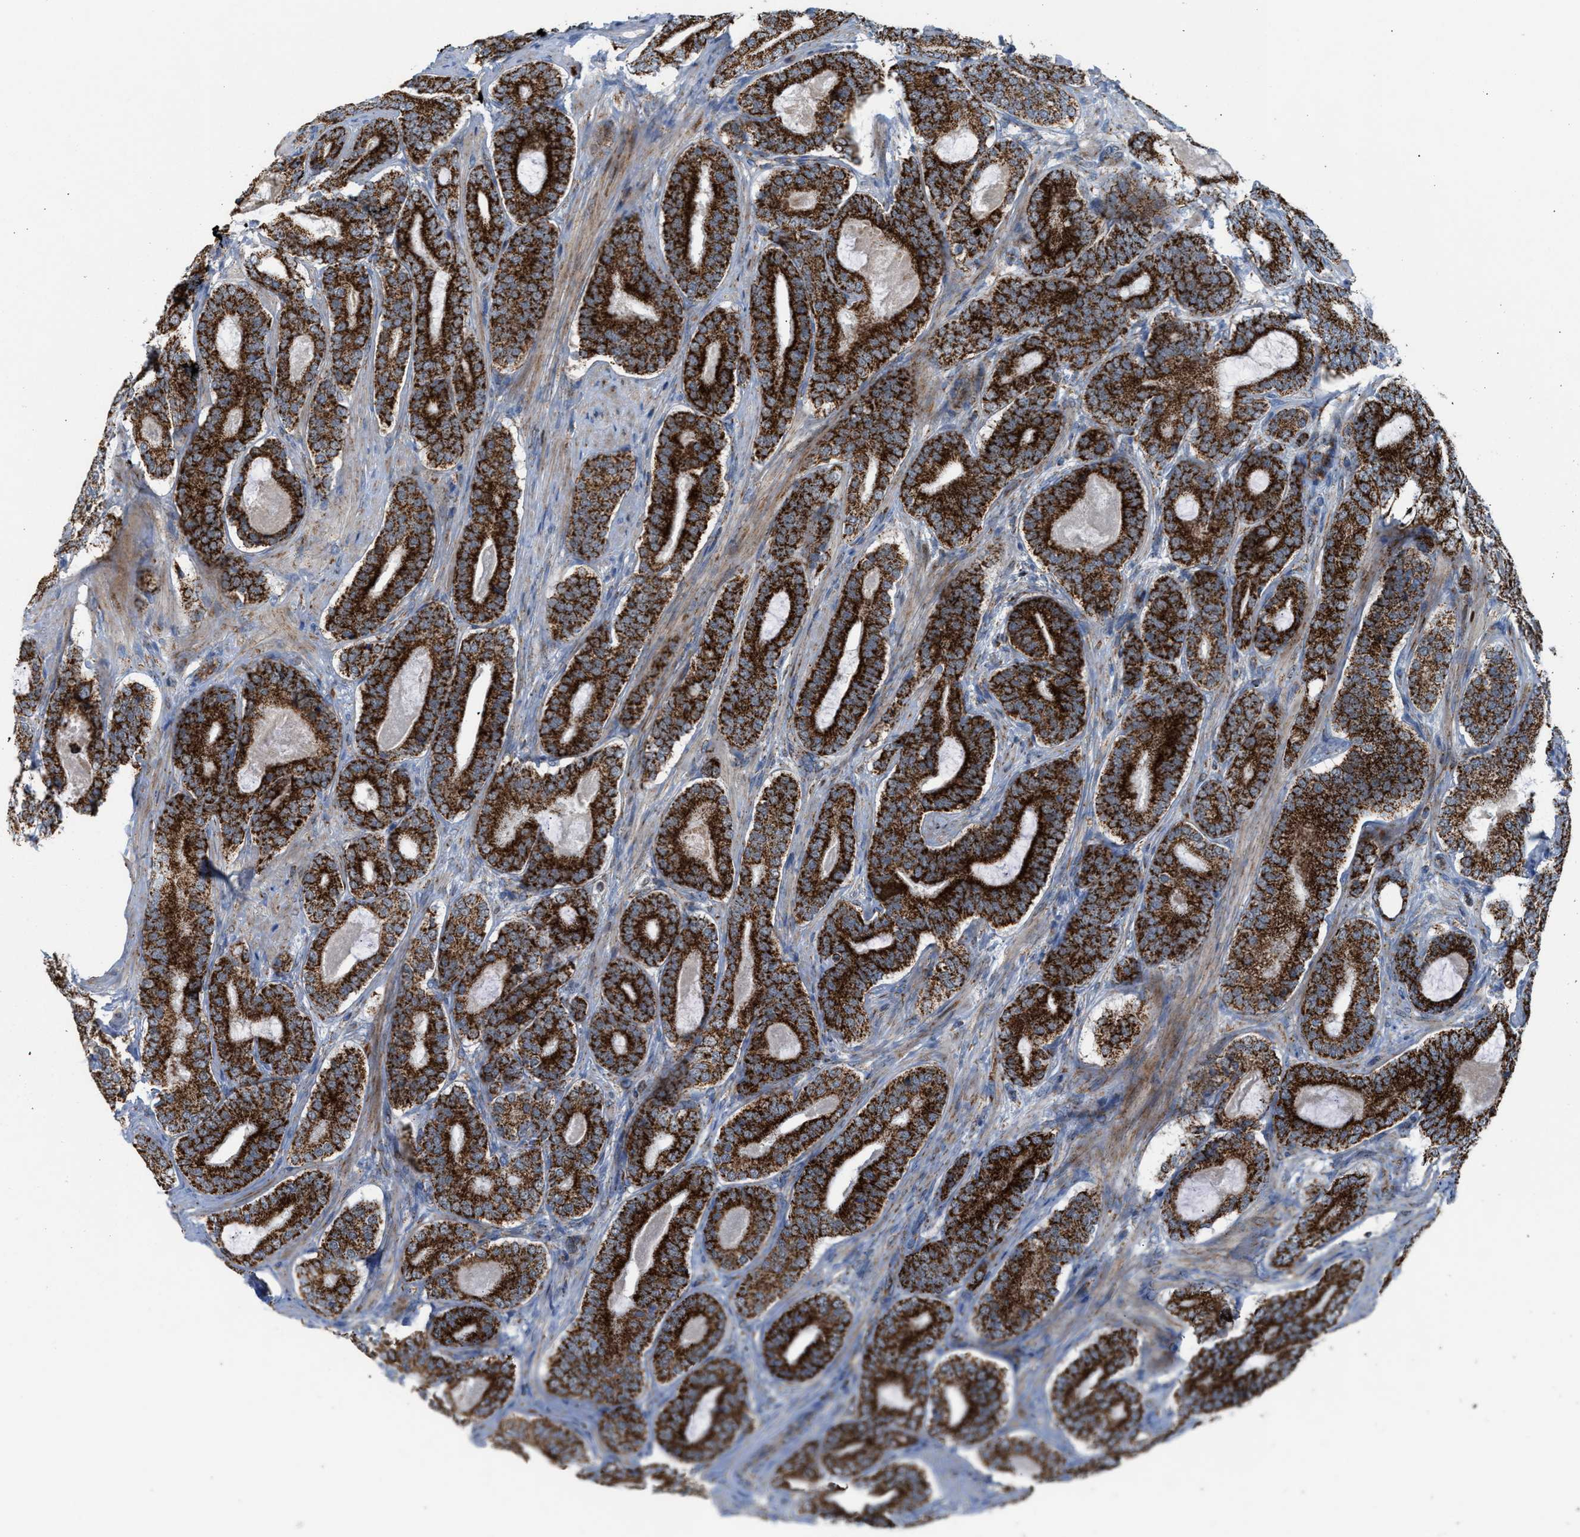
{"staining": {"intensity": "strong", "quantity": ">75%", "location": "cytoplasmic/membranous"}, "tissue": "prostate cancer", "cell_type": "Tumor cells", "image_type": "cancer", "snomed": [{"axis": "morphology", "description": "Adenocarcinoma, High grade"}, {"axis": "topography", "description": "Prostate"}], "caption": "There is high levels of strong cytoplasmic/membranous staining in tumor cells of adenocarcinoma (high-grade) (prostate), as demonstrated by immunohistochemical staining (brown color).", "gene": "PMPCA", "patient": {"sex": "male", "age": 60}}